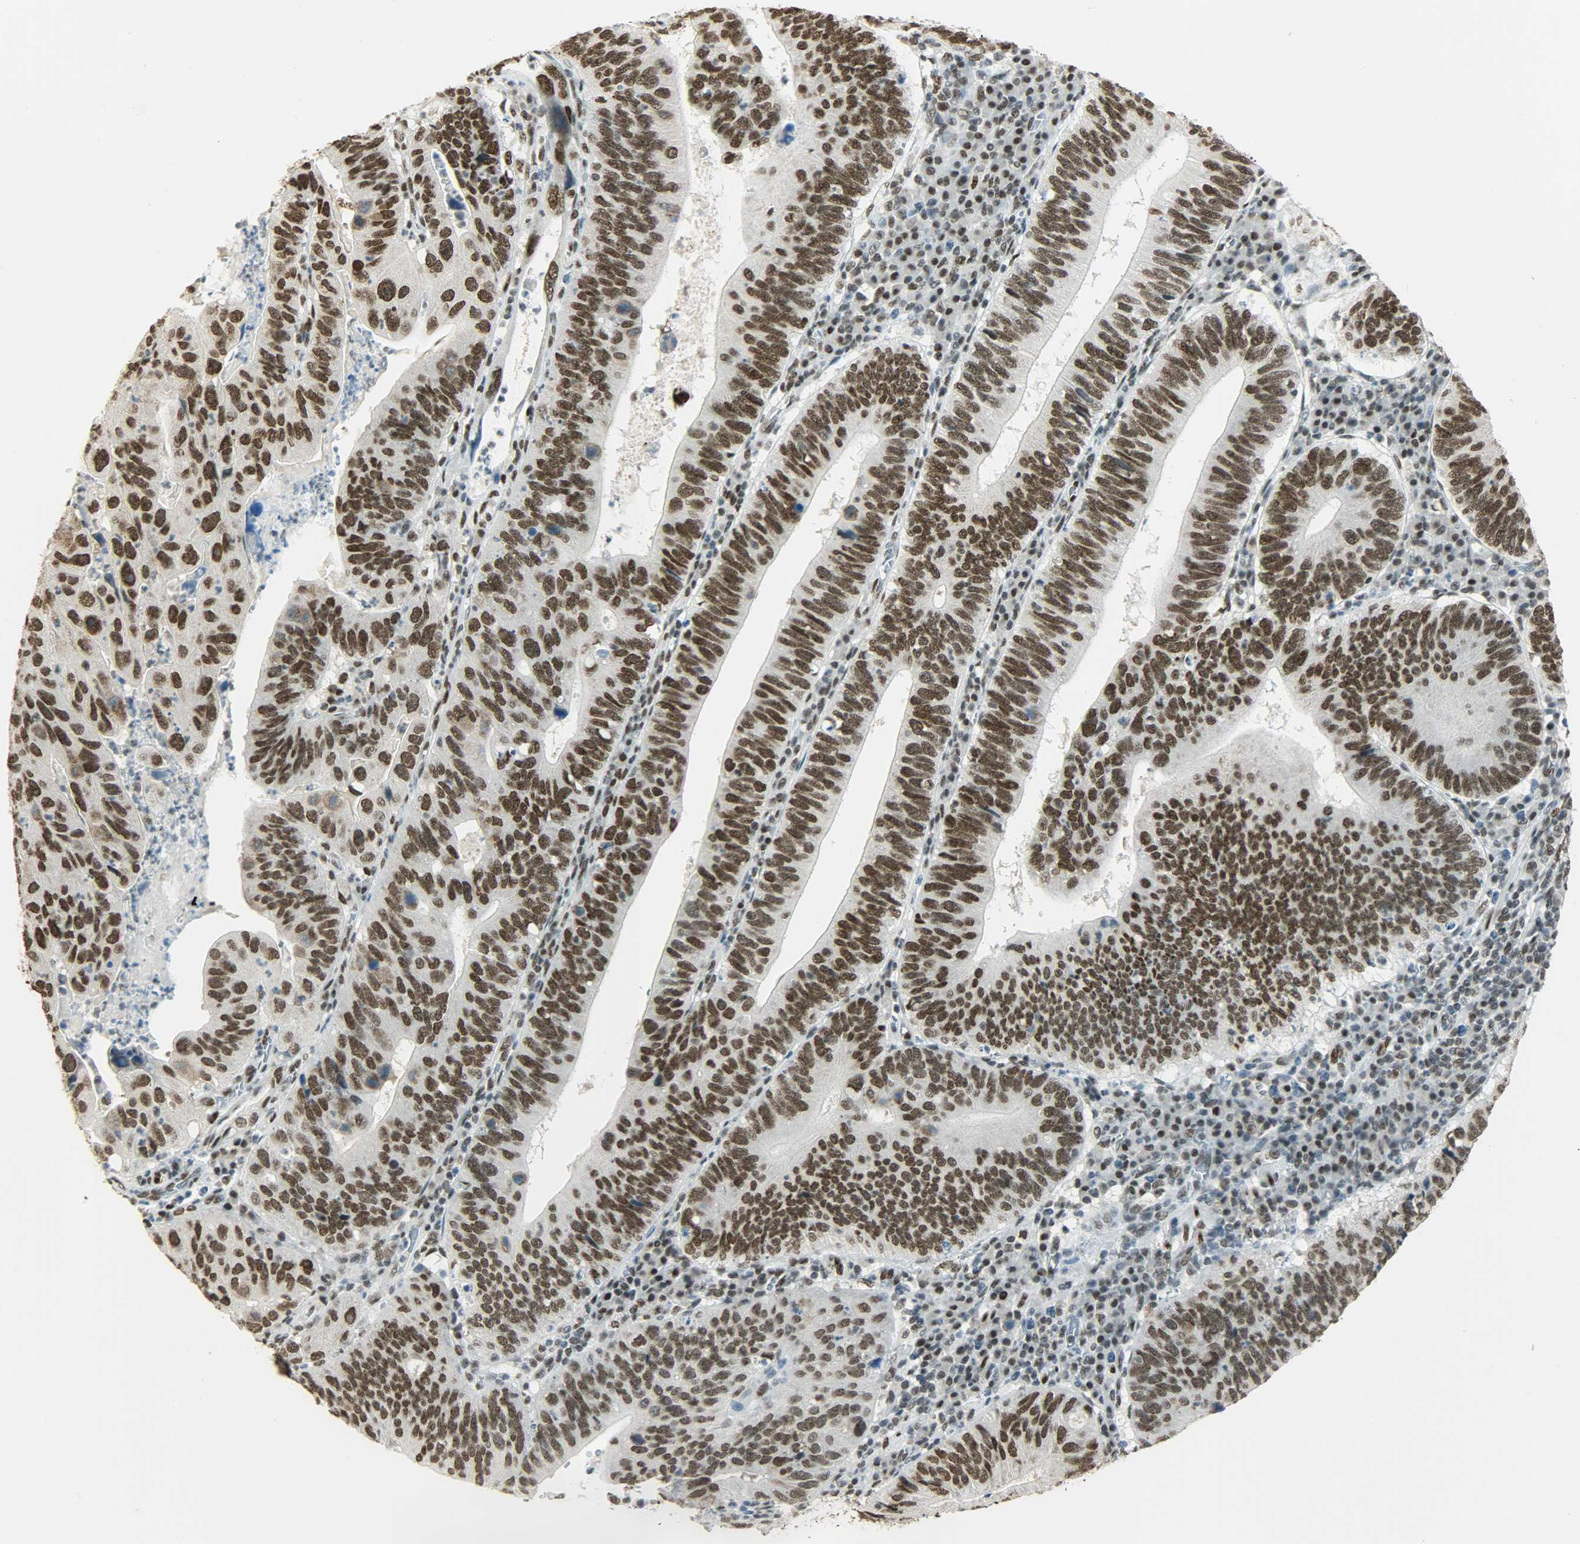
{"staining": {"intensity": "strong", "quantity": ">75%", "location": "nuclear"}, "tissue": "stomach cancer", "cell_type": "Tumor cells", "image_type": "cancer", "snomed": [{"axis": "morphology", "description": "Adenocarcinoma, NOS"}, {"axis": "topography", "description": "Stomach"}], "caption": "The photomicrograph reveals immunohistochemical staining of stomach cancer (adenocarcinoma). There is strong nuclear staining is seen in approximately >75% of tumor cells.", "gene": "MYEF2", "patient": {"sex": "male", "age": 59}}